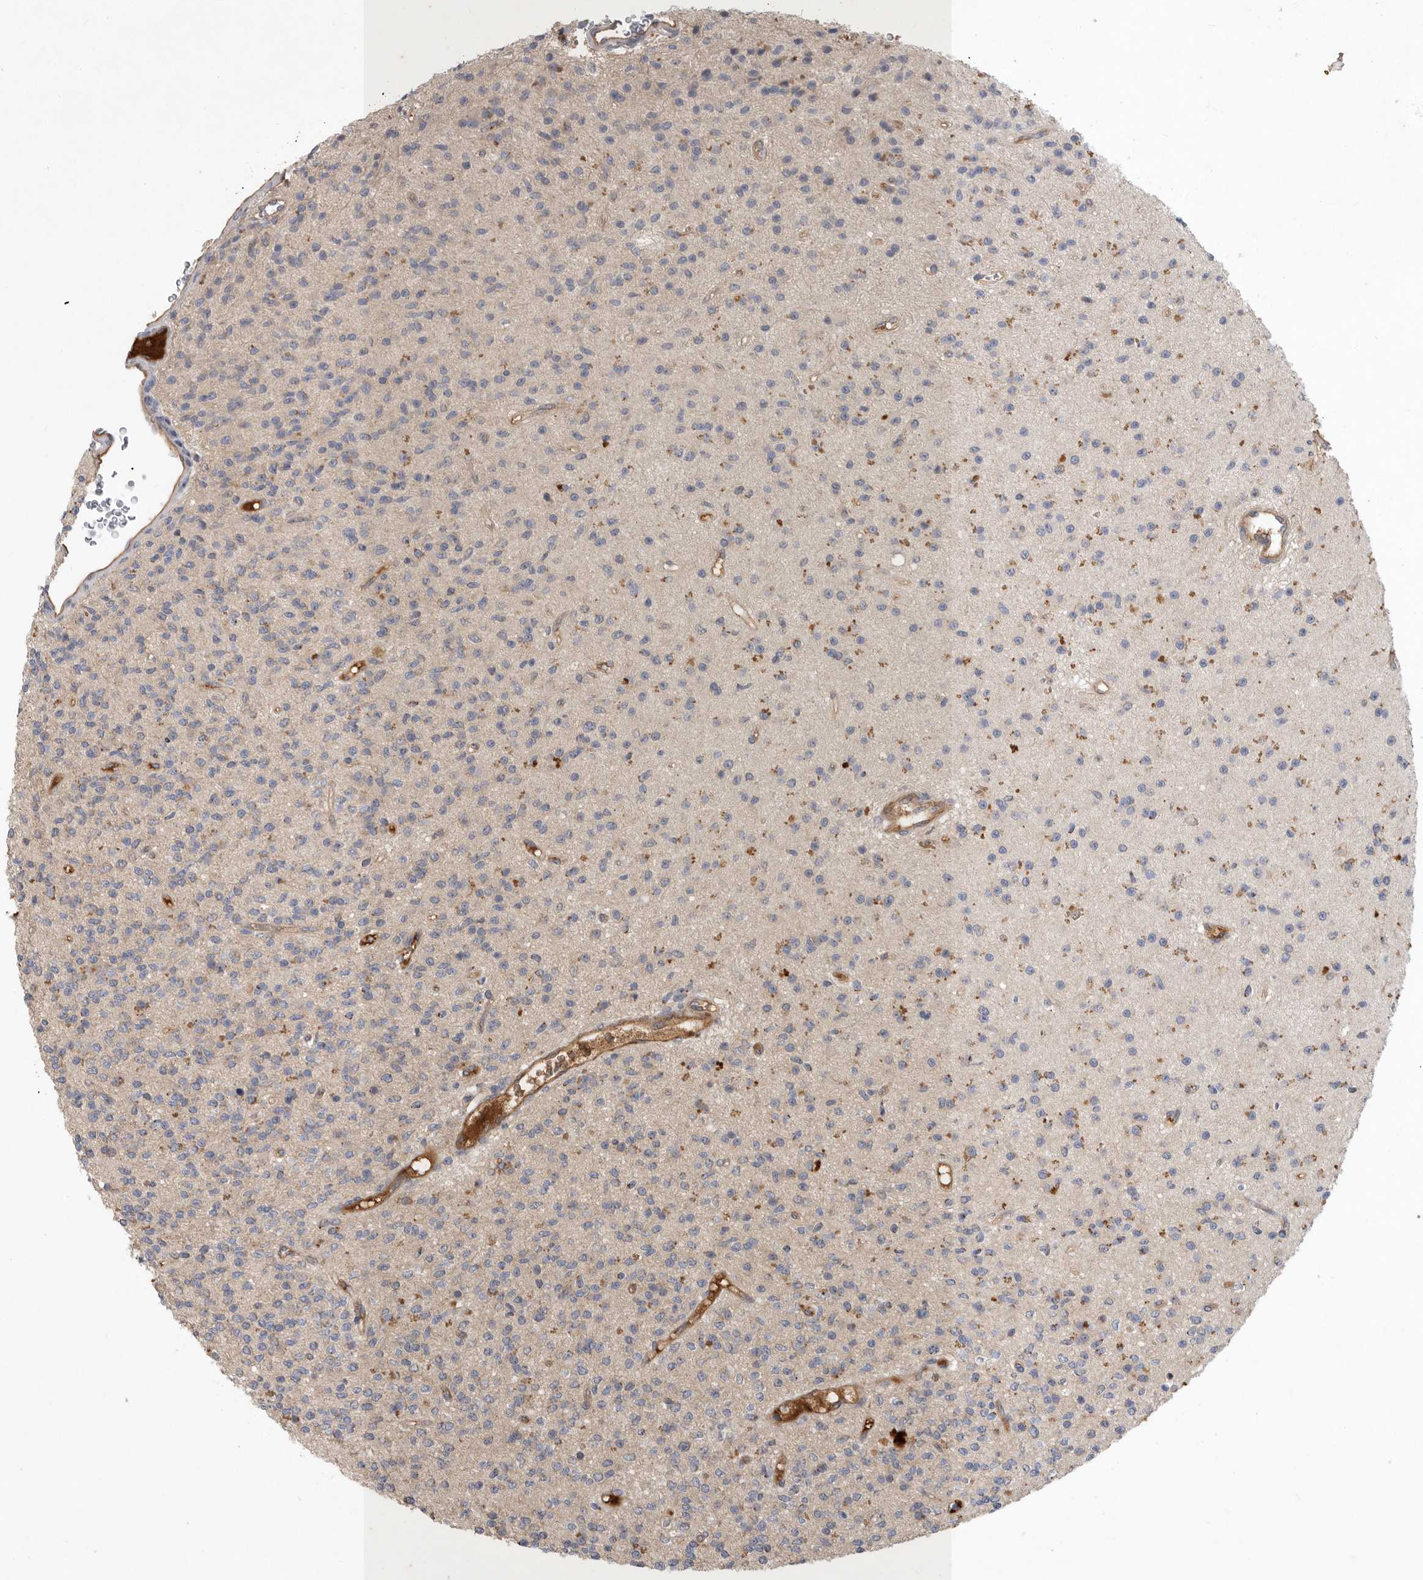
{"staining": {"intensity": "negative", "quantity": "none", "location": "none"}, "tissue": "glioma", "cell_type": "Tumor cells", "image_type": "cancer", "snomed": [{"axis": "morphology", "description": "Glioma, malignant, High grade"}, {"axis": "topography", "description": "Brain"}], "caption": "Malignant high-grade glioma was stained to show a protein in brown. There is no significant positivity in tumor cells.", "gene": "MLPH", "patient": {"sex": "male", "age": 34}}